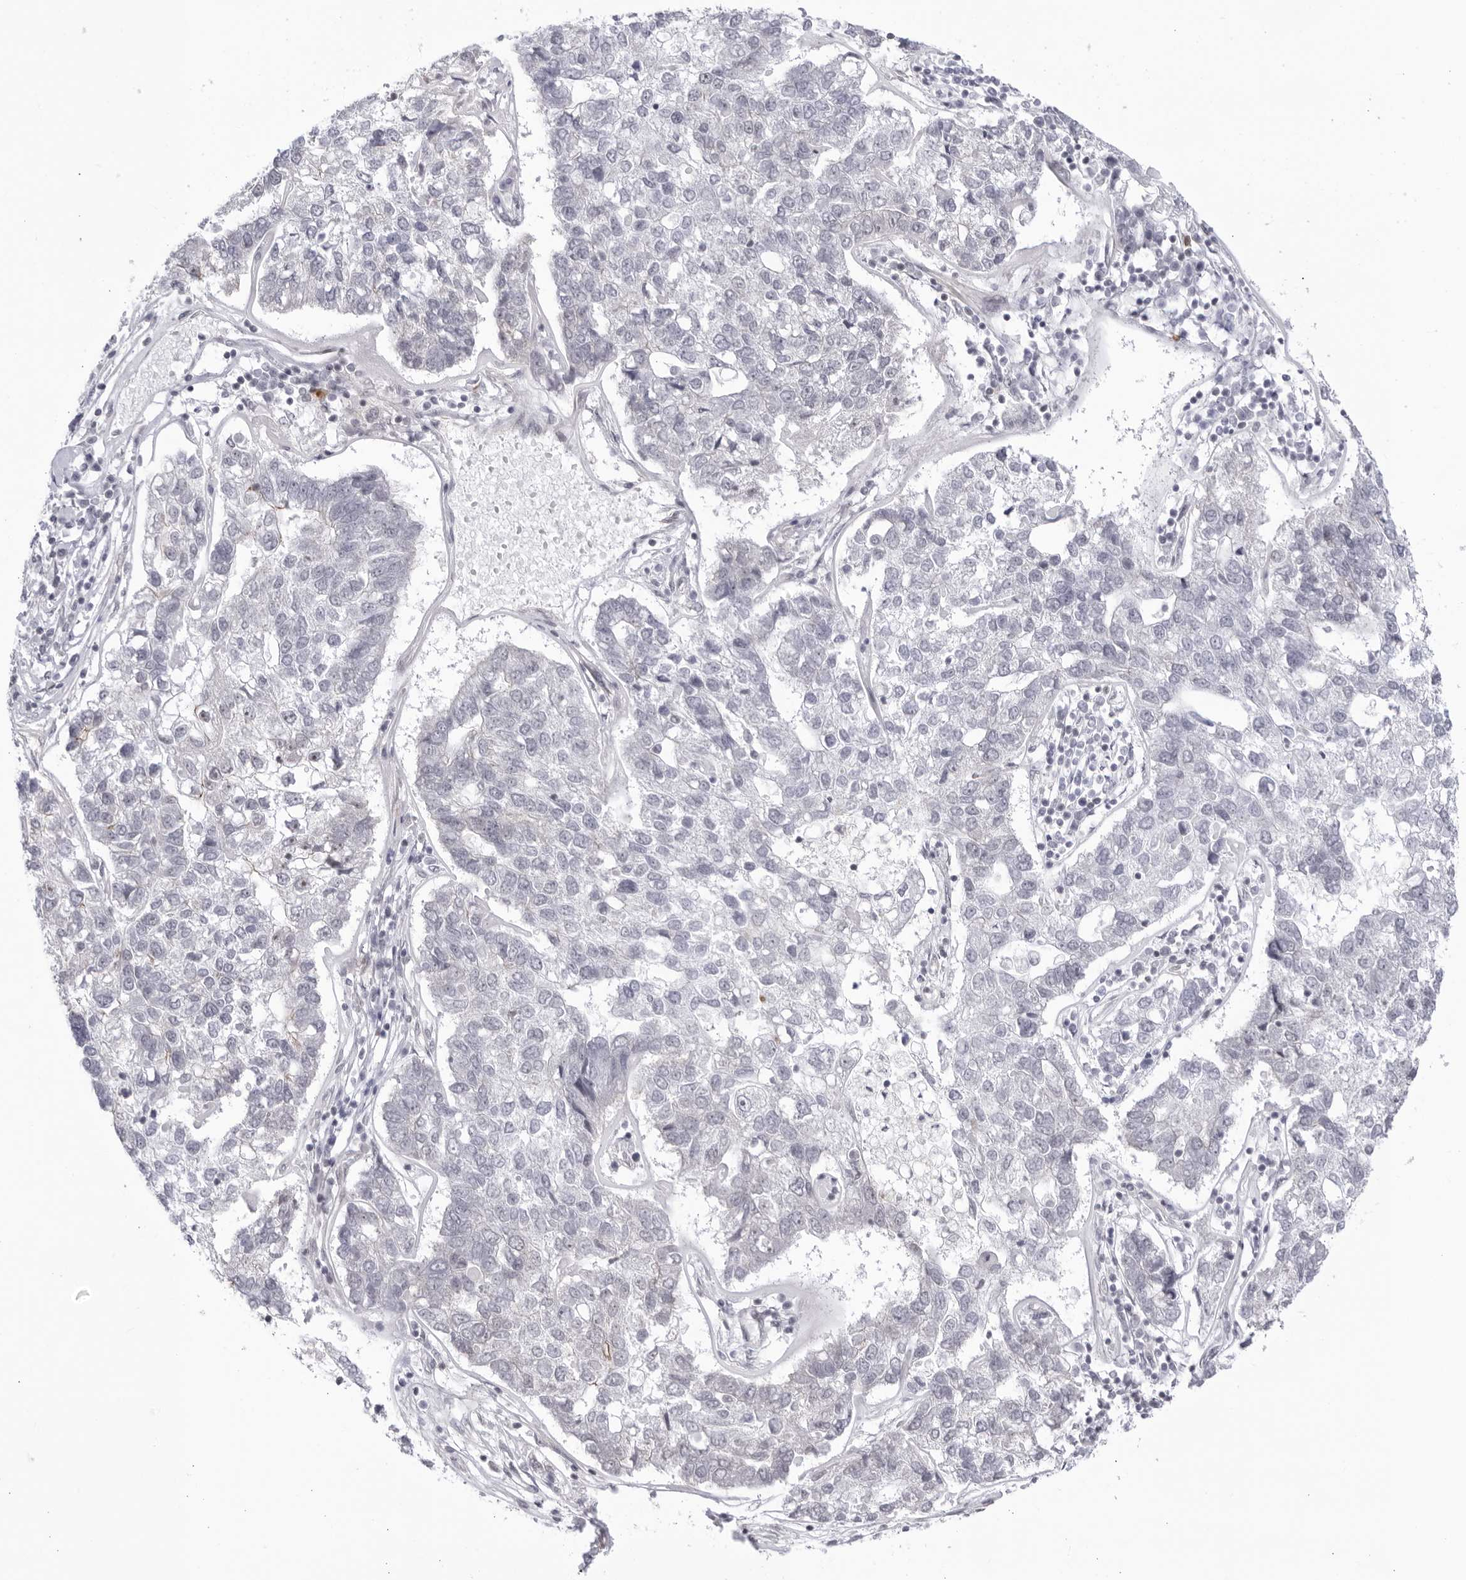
{"staining": {"intensity": "negative", "quantity": "none", "location": "none"}, "tissue": "pancreatic cancer", "cell_type": "Tumor cells", "image_type": "cancer", "snomed": [{"axis": "morphology", "description": "Adenocarcinoma, NOS"}, {"axis": "topography", "description": "Pancreas"}], "caption": "Tumor cells show no significant positivity in pancreatic cancer (adenocarcinoma). The staining is performed using DAB (3,3'-diaminobenzidine) brown chromogen with nuclei counter-stained in using hematoxylin.", "gene": "CNBD1", "patient": {"sex": "female", "age": 61}}